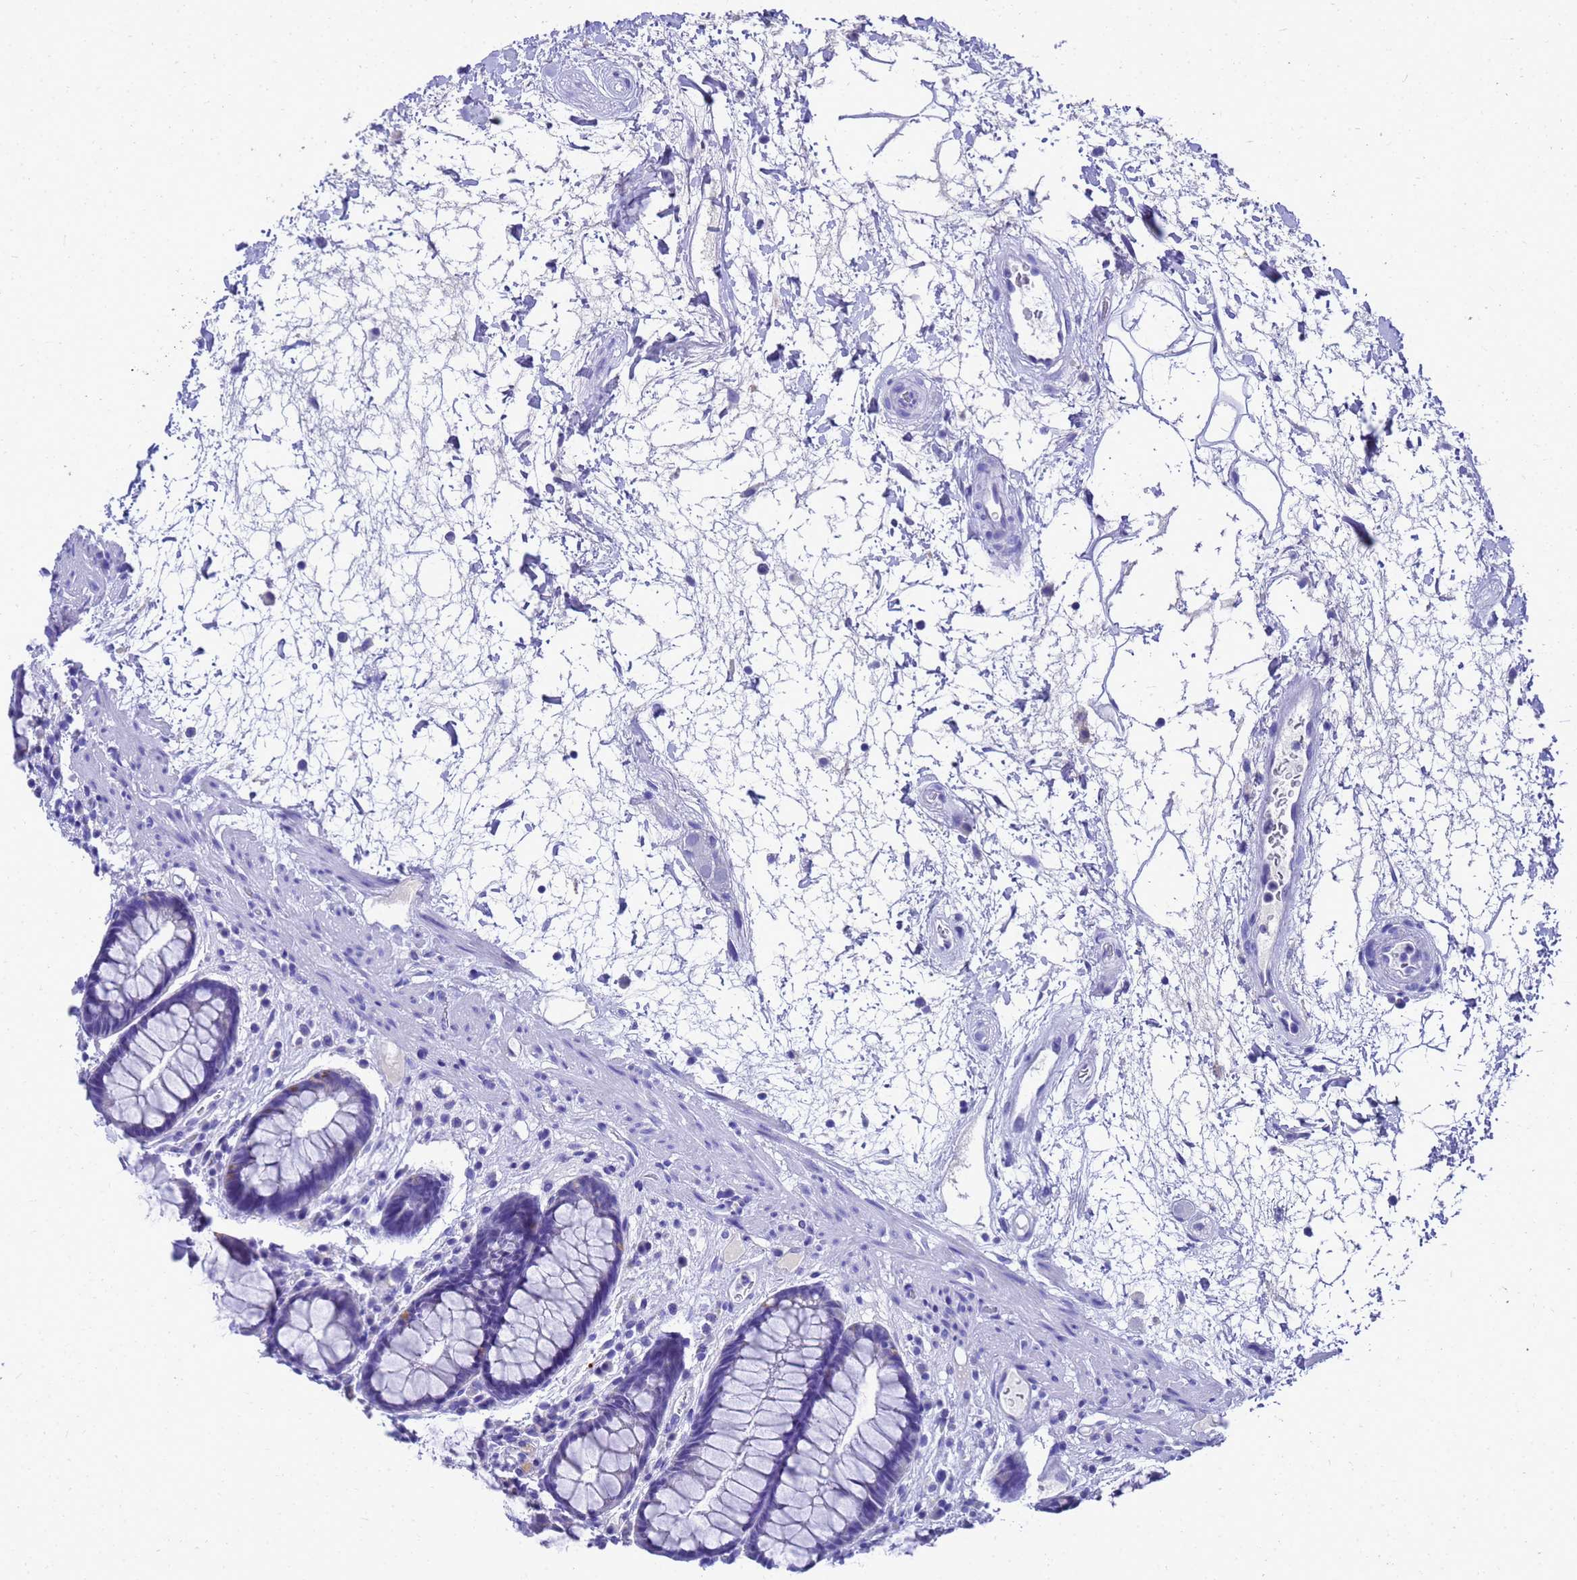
{"staining": {"intensity": "negative", "quantity": "none", "location": "none"}, "tissue": "rectum", "cell_type": "Glandular cells", "image_type": "normal", "snomed": [{"axis": "morphology", "description": "Normal tissue, NOS"}, {"axis": "topography", "description": "Rectum"}], "caption": "Glandular cells show no significant positivity in unremarkable rectum. (Stains: DAB IHC with hematoxylin counter stain, Microscopy: brightfield microscopy at high magnification).", "gene": "MS4A13", "patient": {"sex": "male", "age": 64}}